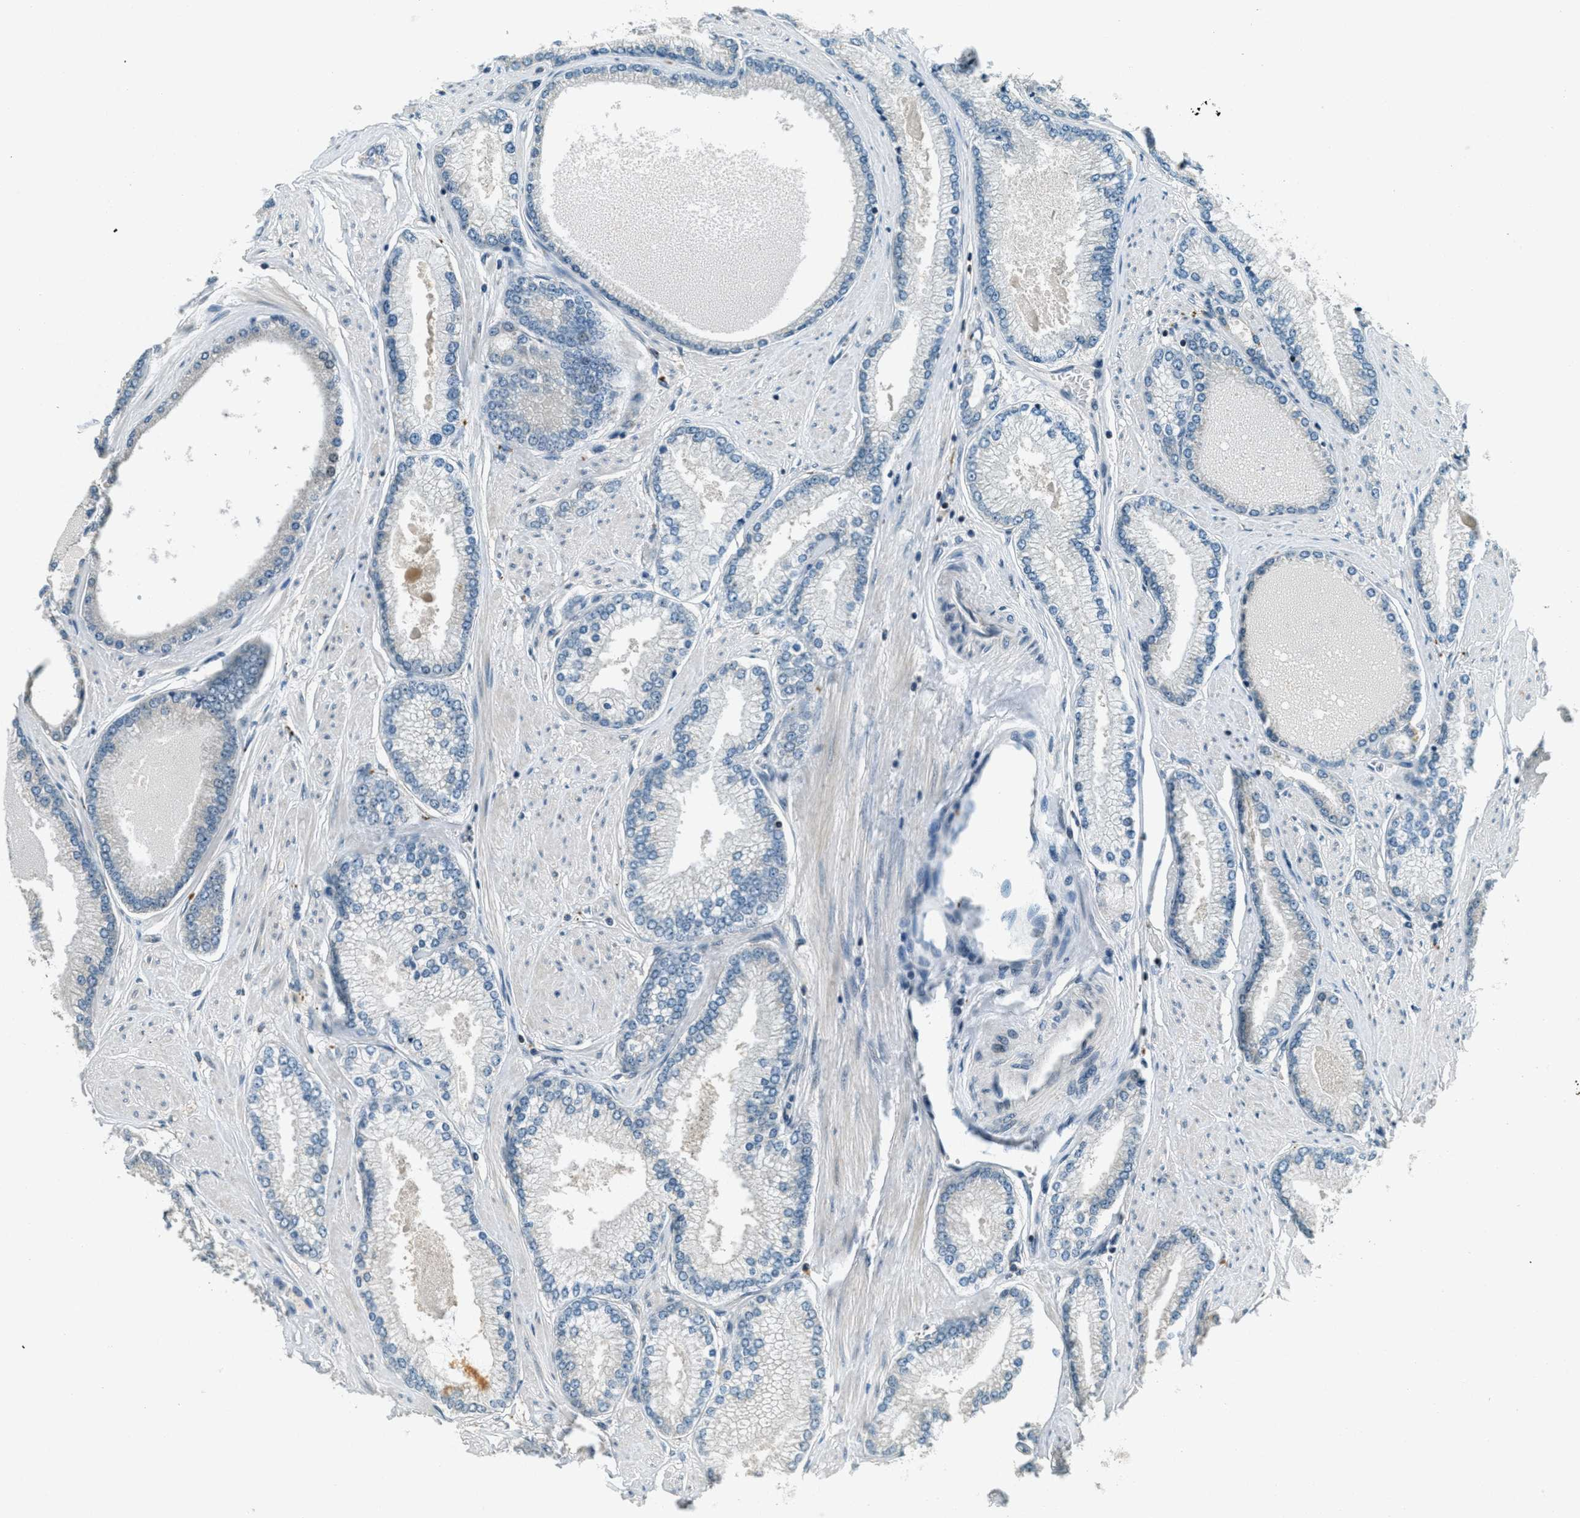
{"staining": {"intensity": "negative", "quantity": "none", "location": "none"}, "tissue": "prostate cancer", "cell_type": "Tumor cells", "image_type": "cancer", "snomed": [{"axis": "morphology", "description": "Adenocarcinoma, High grade"}, {"axis": "topography", "description": "Prostate"}], "caption": "The IHC histopathology image has no significant staining in tumor cells of prostate cancer (high-grade adenocarcinoma) tissue.", "gene": "PTPN23", "patient": {"sex": "male", "age": 61}}